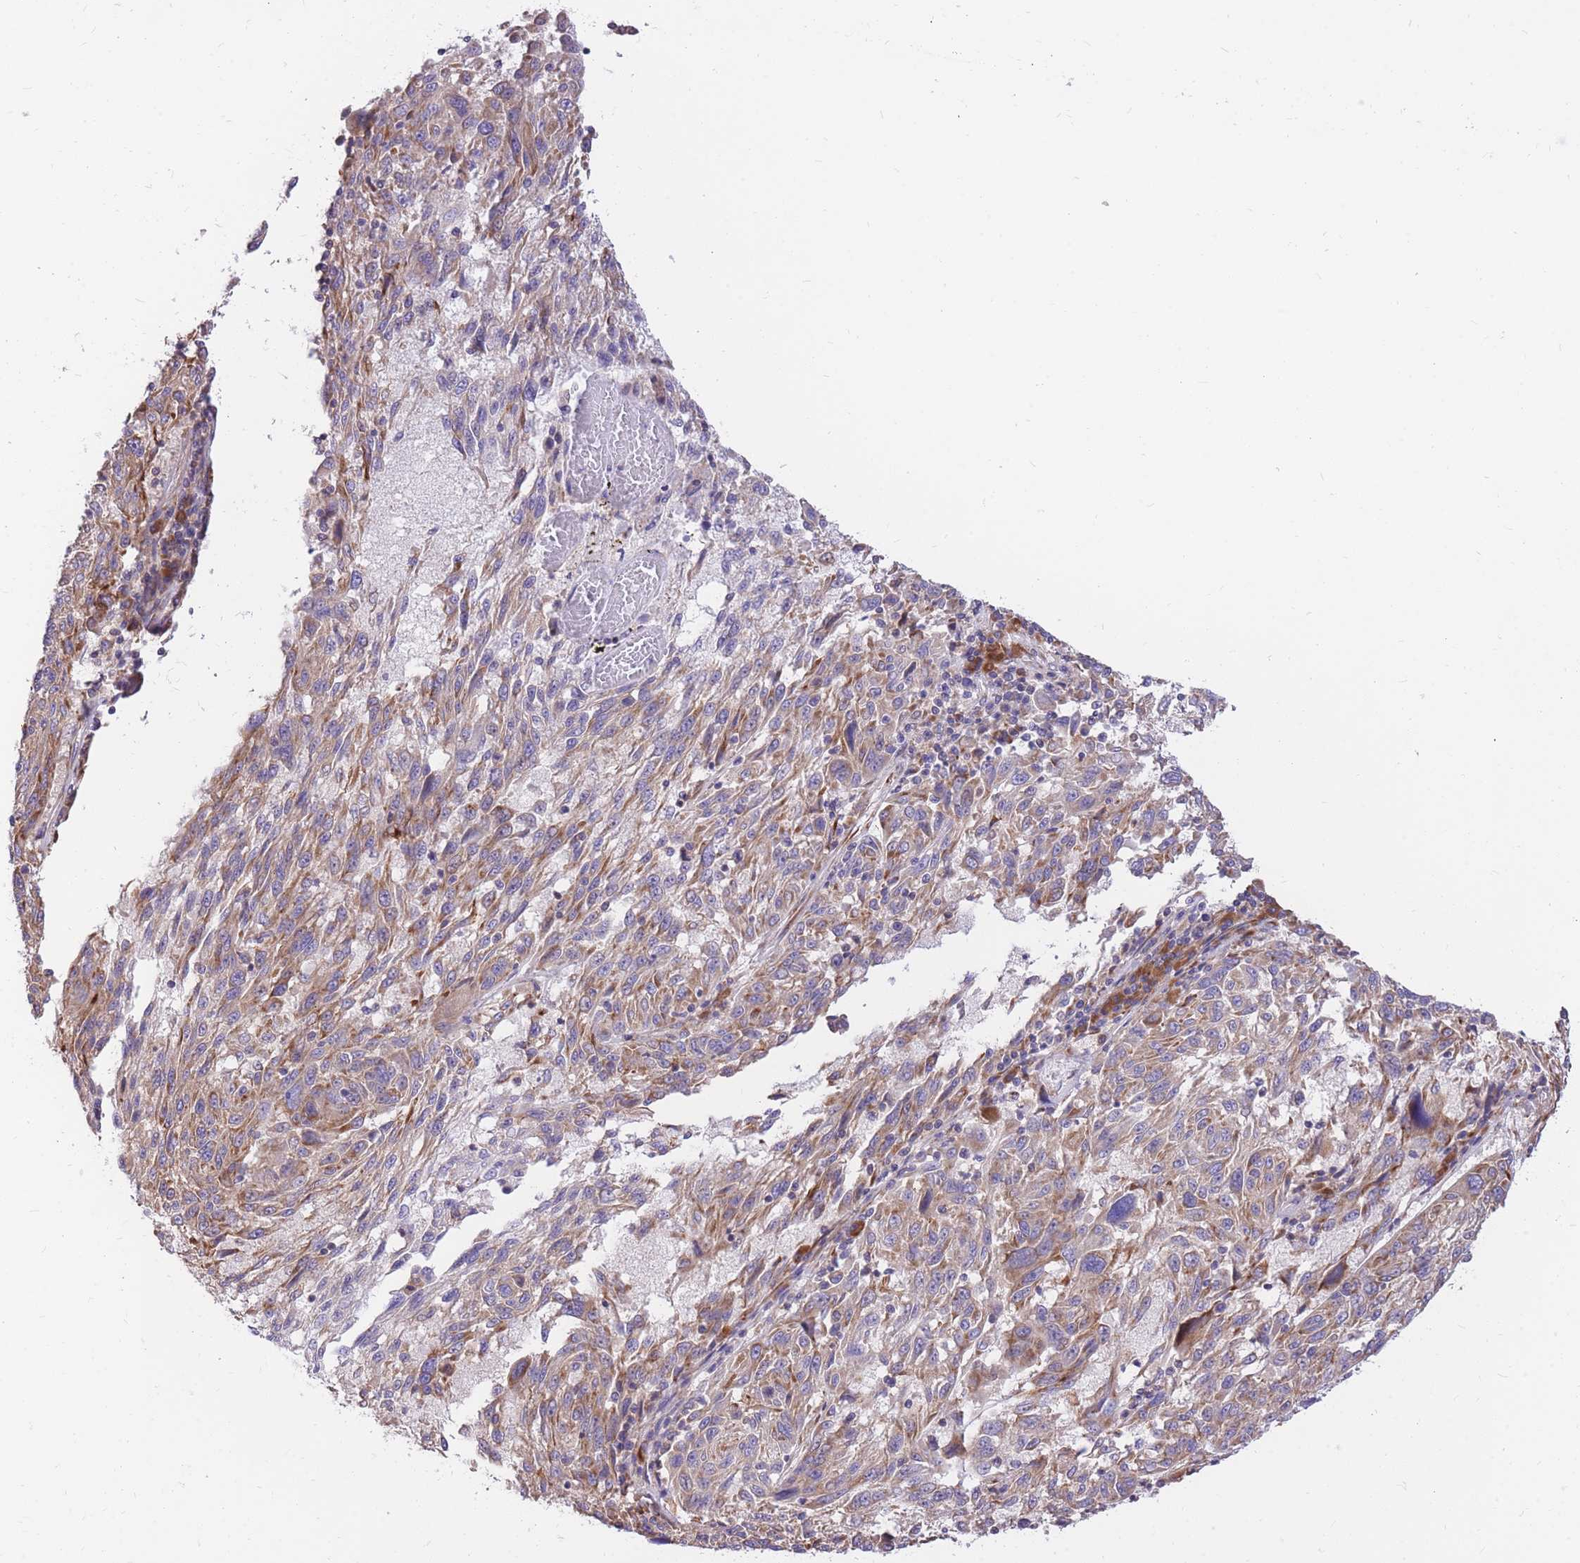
{"staining": {"intensity": "weak", "quantity": "25%-75%", "location": "cytoplasmic/membranous"}, "tissue": "melanoma", "cell_type": "Tumor cells", "image_type": "cancer", "snomed": [{"axis": "morphology", "description": "Malignant melanoma, NOS"}, {"axis": "topography", "description": "Skin"}], "caption": "Tumor cells exhibit low levels of weak cytoplasmic/membranous positivity in approximately 25%-75% of cells in human malignant melanoma. The protein is shown in brown color, while the nuclei are stained blue.", "gene": "GBP7", "patient": {"sex": "male", "age": 53}}